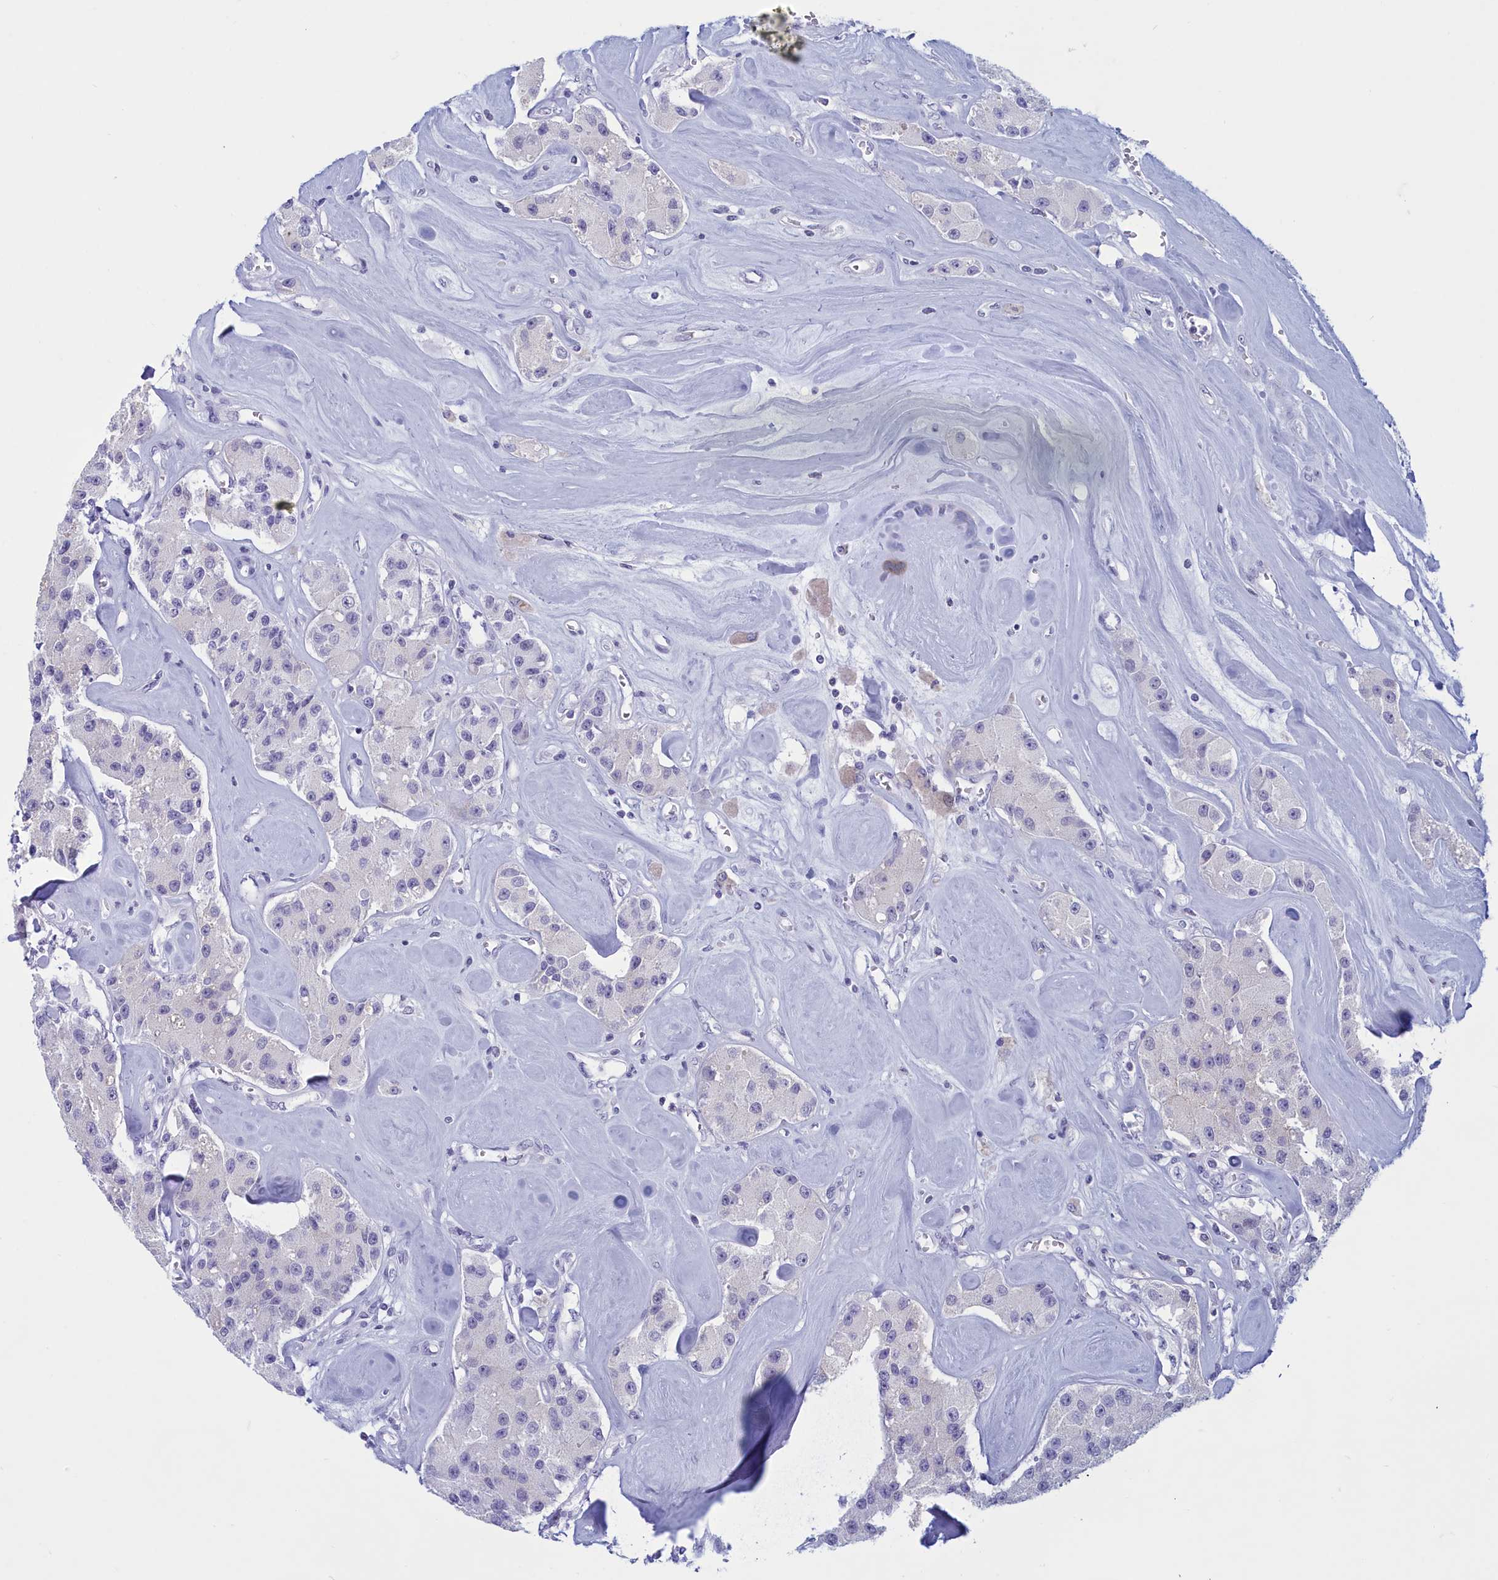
{"staining": {"intensity": "negative", "quantity": "none", "location": "none"}, "tissue": "carcinoid", "cell_type": "Tumor cells", "image_type": "cancer", "snomed": [{"axis": "morphology", "description": "Carcinoid, malignant, NOS"}, {"axis": "topography", "description": "Pancreas"}], "caption": "Malignant carcinoid was stained to show a protein in brown. There is no significant positivity in tumor cells.", "gene": "SNX20", "patient": {"sex": "male", "age": 41}}